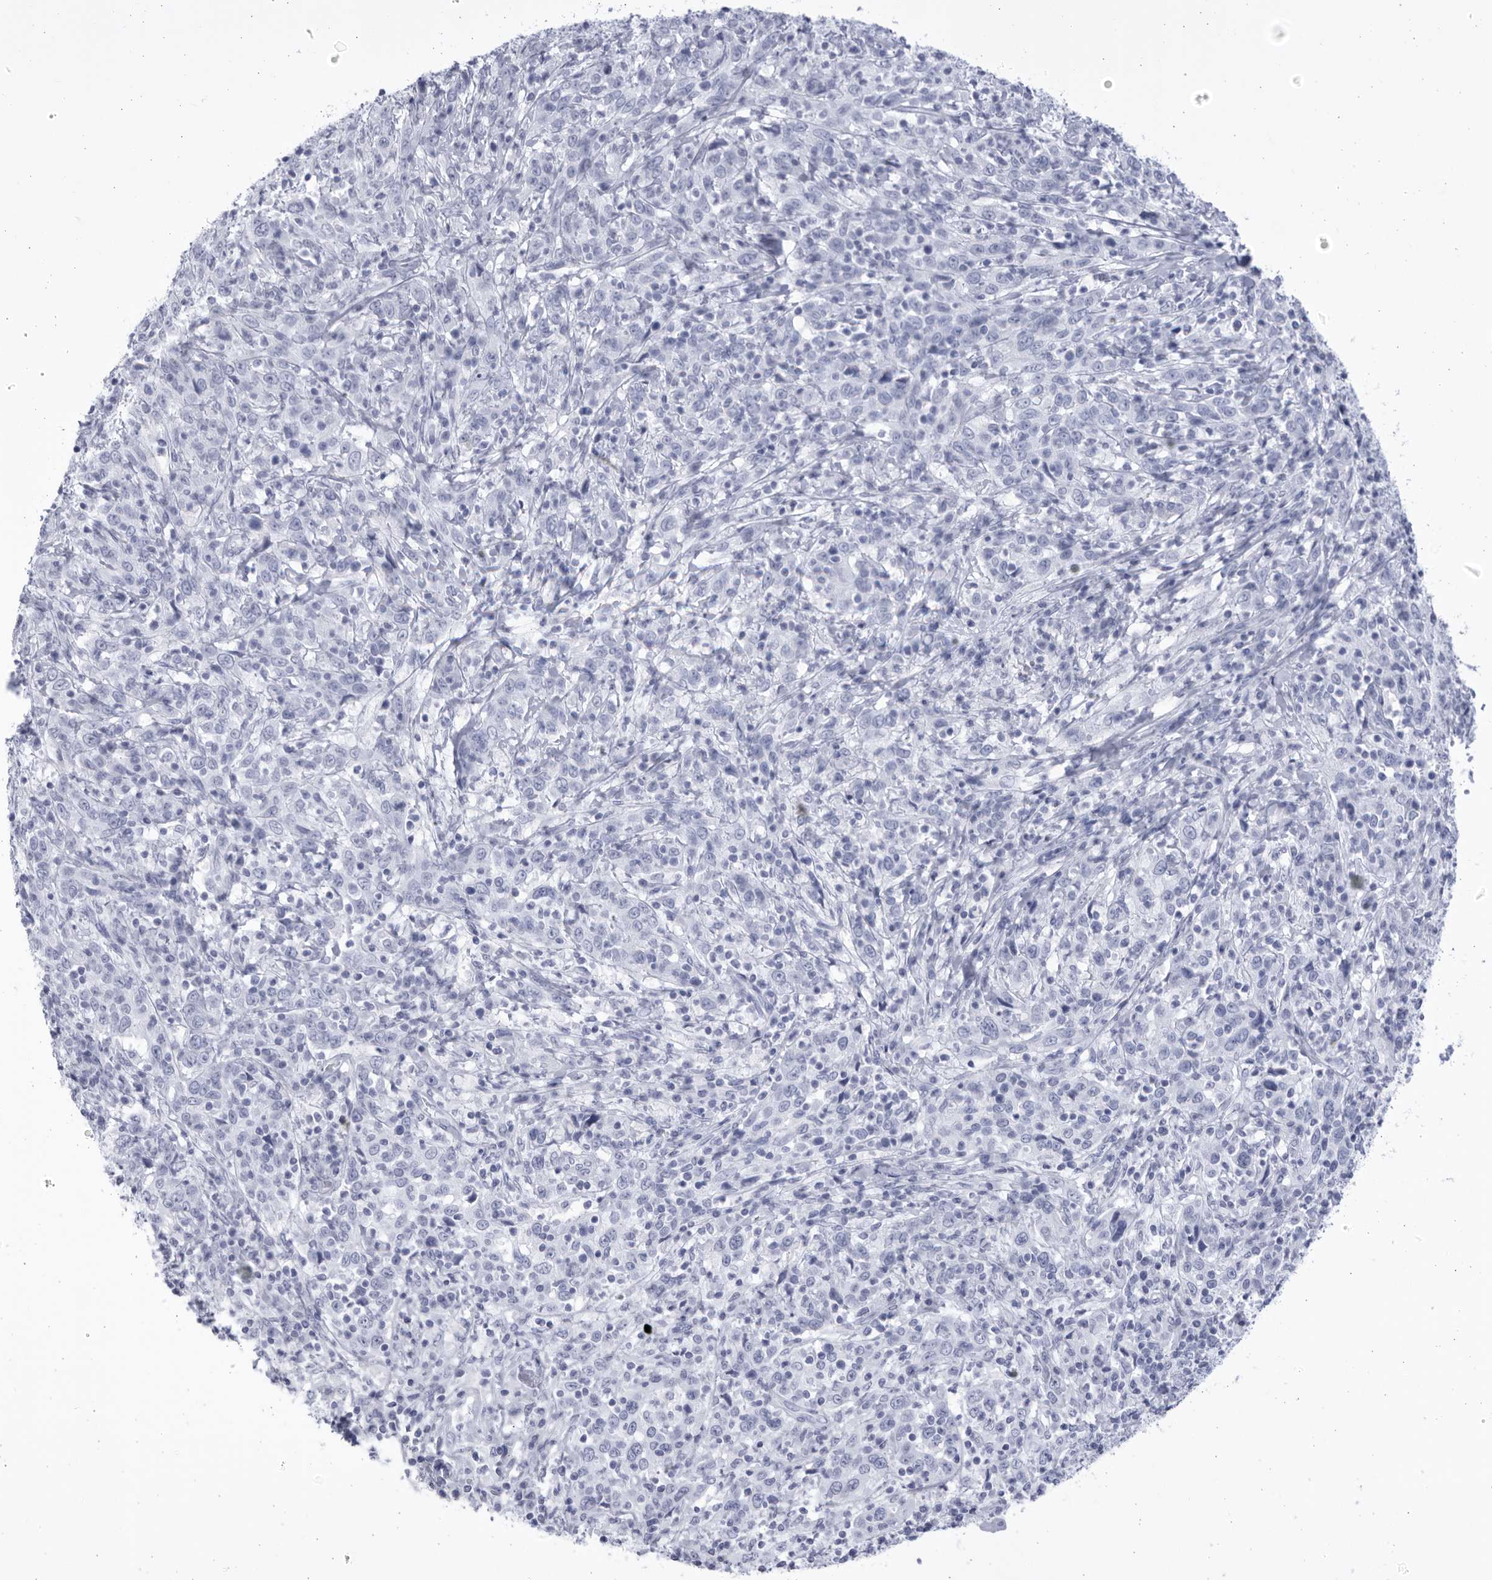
{"staining": {"intensity": "negative", "quantity": "none", "location": "none"}, "tissue": "cervical cancer", "cell_type": "Tumor cells", "image_type": "cancer", "snomed": [{"axis": "morphology", "description": "Squamous cell carcinoma, NOS"}, {"axis": "topography", "description": "Cervix"}], "caption": "High power microscopy micrograph of an immunohistochemistry histopathology image of cervical squamous cell carcinoma, revealing no significant staining in tumor cells.", "gene": "CCDC181", "patient": {"sex": "female", "age": 46}}